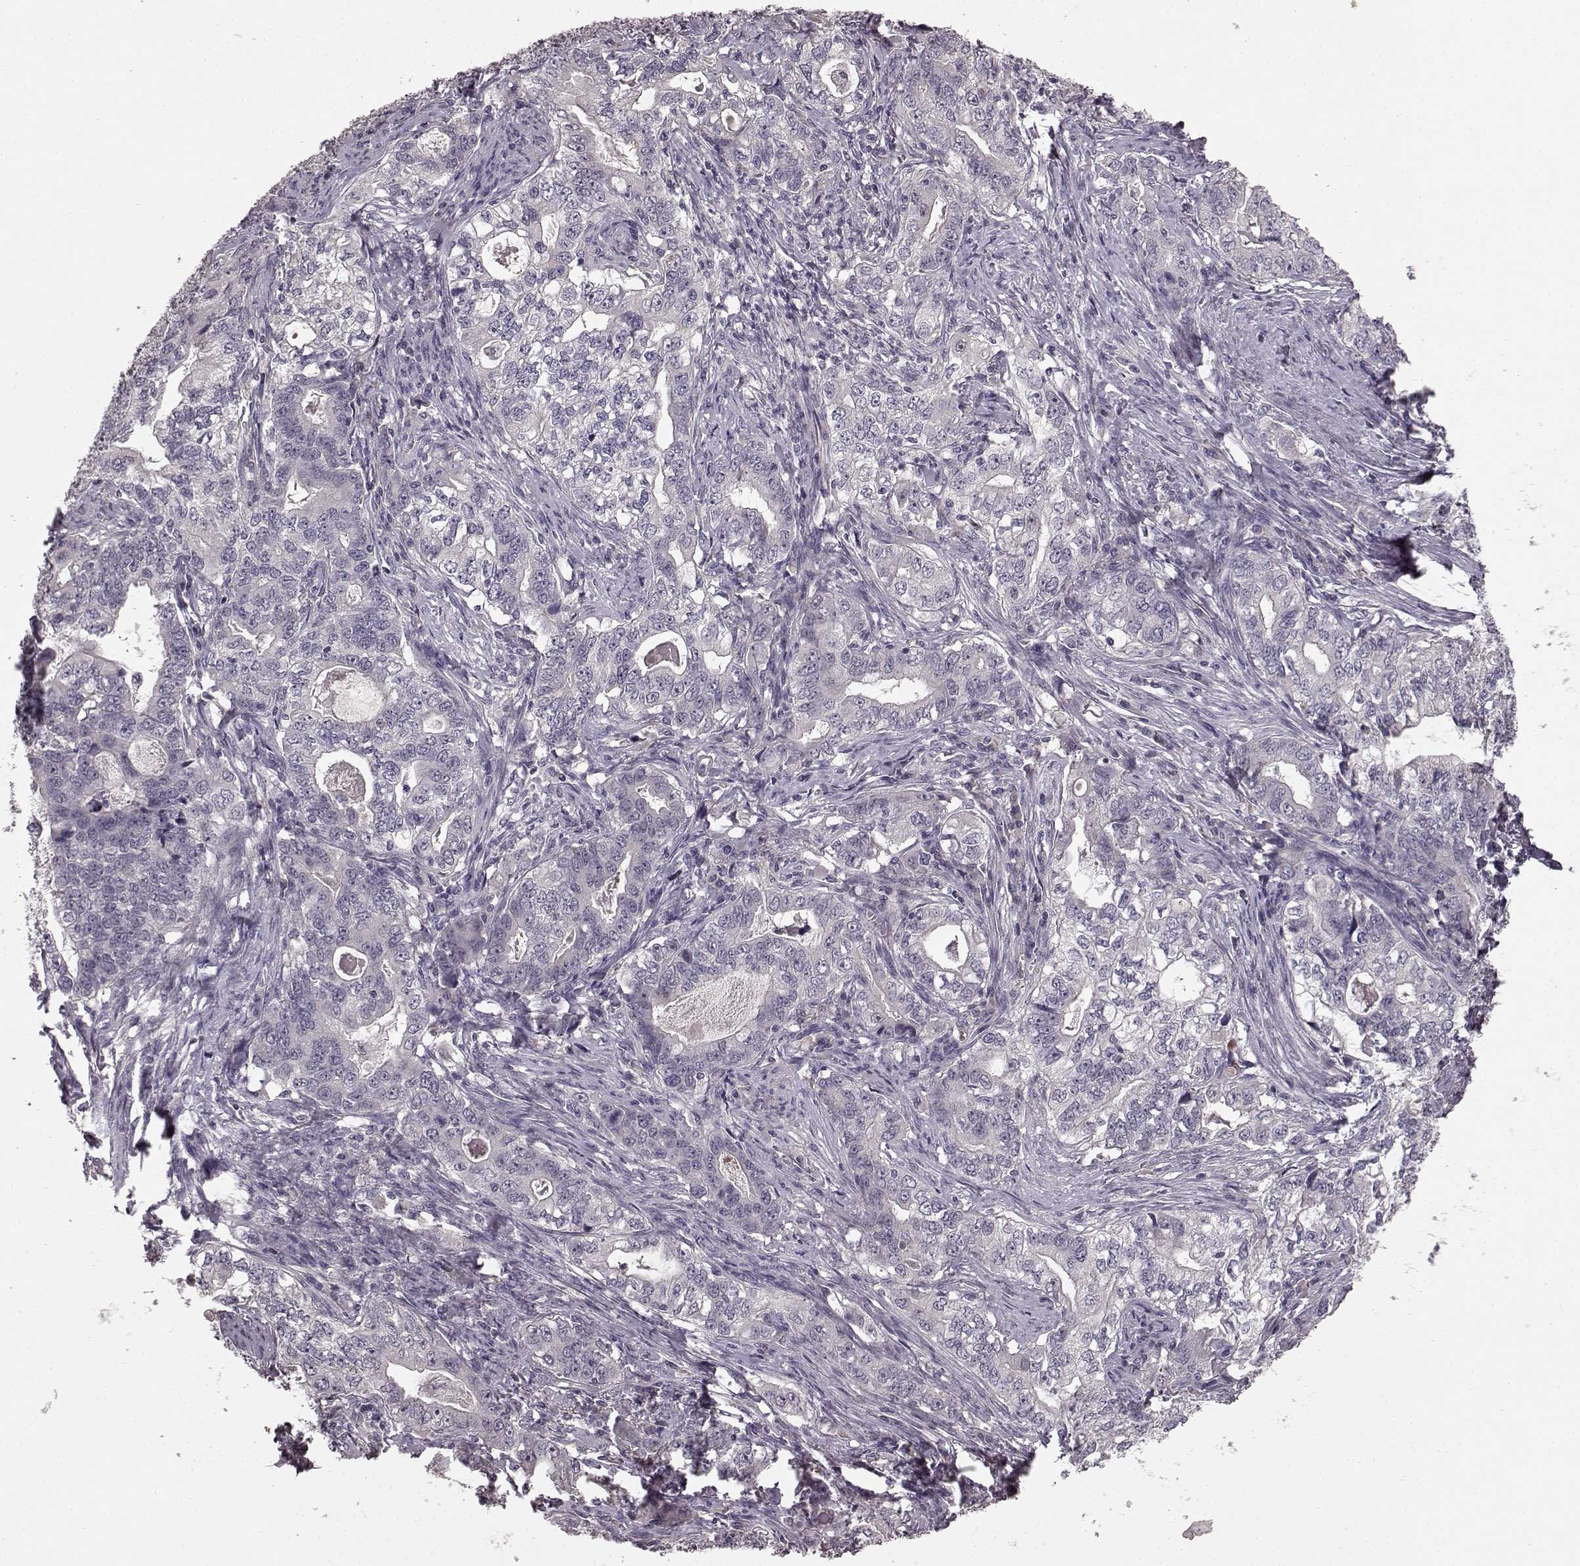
{"staining": {"intensity": "negative", "quantity": "none", "location": "none"}, "tissue": "stomach cancer", "cell_type": "Tumor cells", "image_type": "cancer", "snomed": [{"axis": "morphology", "description": "Adenocarcinoma, NOS"}, {"axis": "topography", "description": "Stomach, lower"}], "caption": "This is an immunohistochemistry (IHC) micrograph of stomach cancer (adenocarcinoma). There is no expression in tumor cells.", "gene": "SLC22A18", "patient": {"sex": "female", "age": 72}}